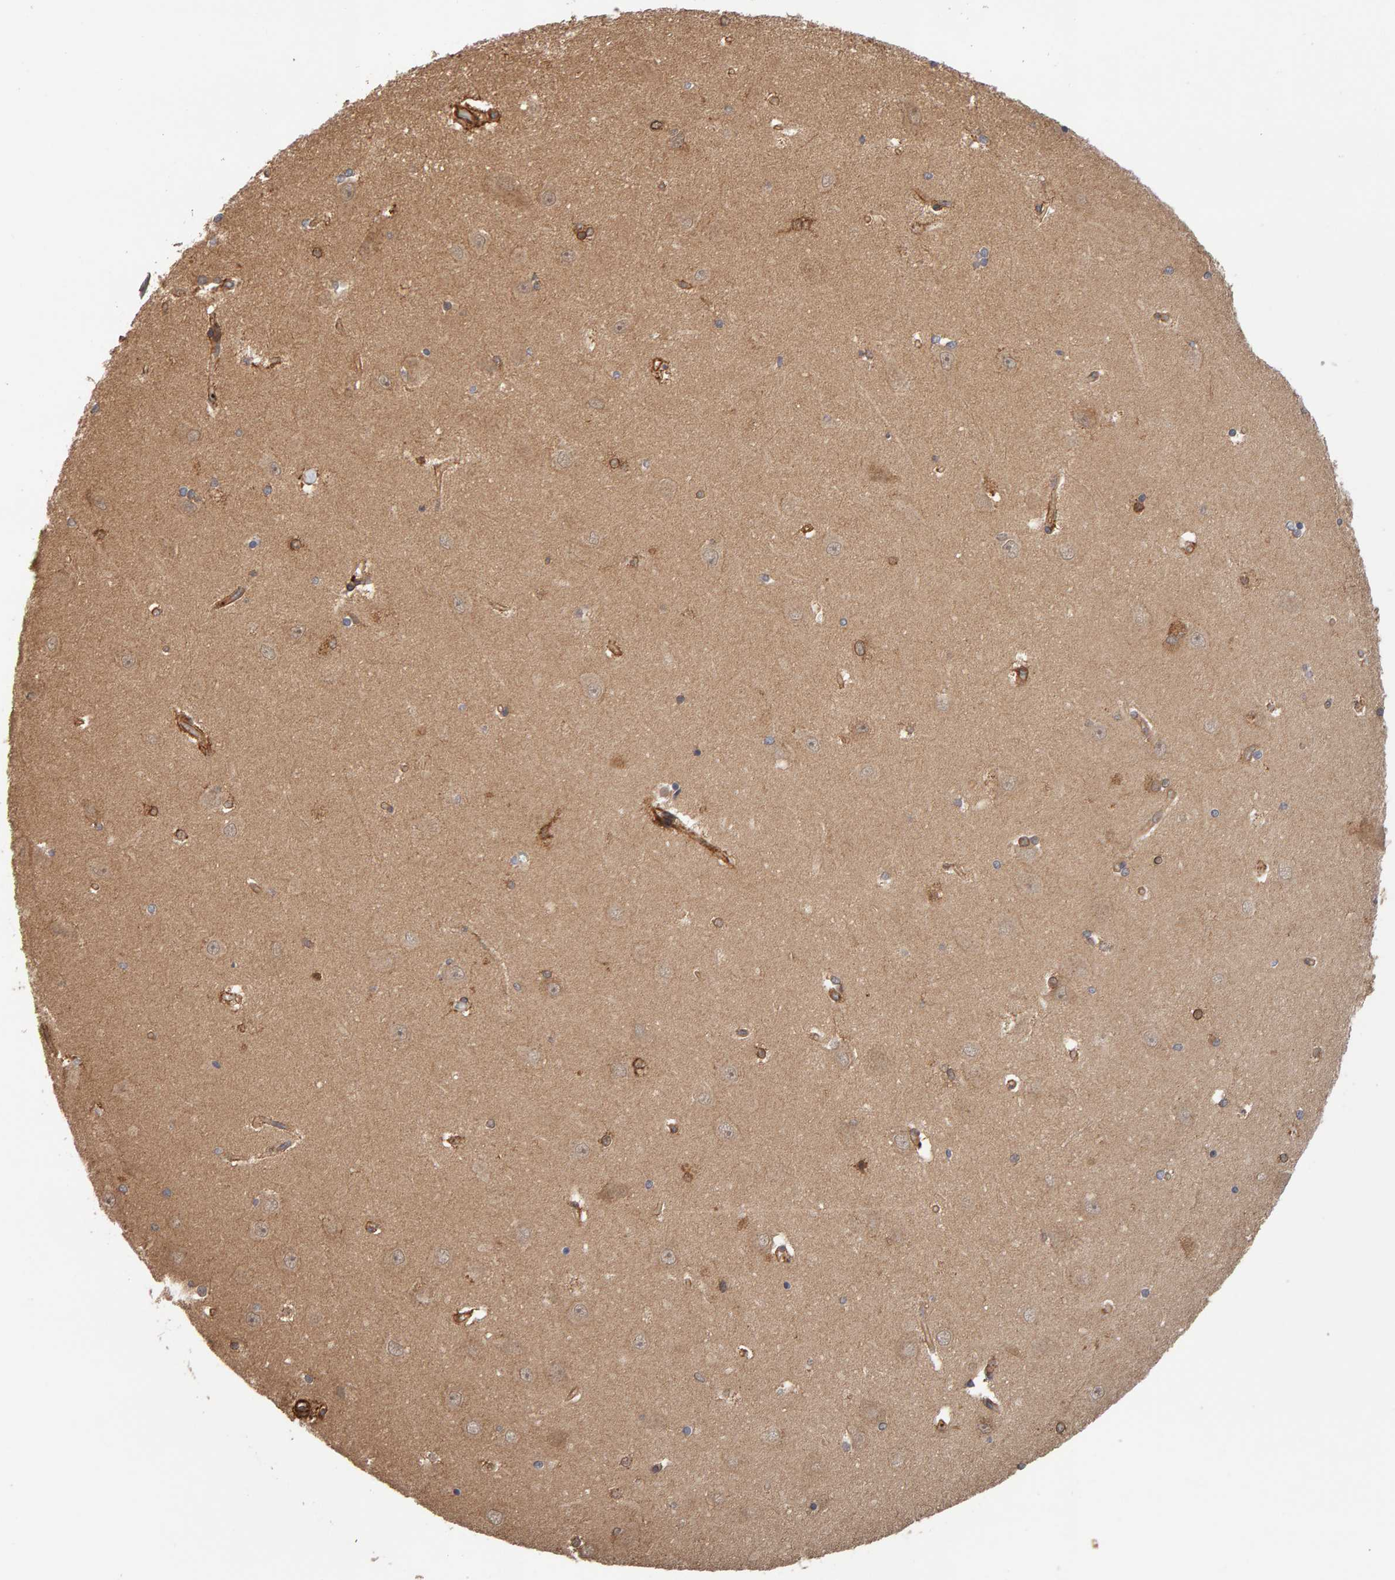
{"staining": {"intensity": "moderate", "quantity": "25%-75%", "location": "cytoplasmic/membranous"}, "tissue": "hippocampus", "cell_type": "Glial cells", "image_type": "normal", "snomed": [{"axis": "morphology", "description": "Normal tissue, NOS"}, {"axis": "topography", "description": "Hippocampus"}], "caption": "Hippocampus stained with IHC exhibits moderate cytoplasmic/membranous staining in approximately 25%-75% of glial cells.", "gene": "SYNRG", "patient": {"sex": "male", "age": 45}}